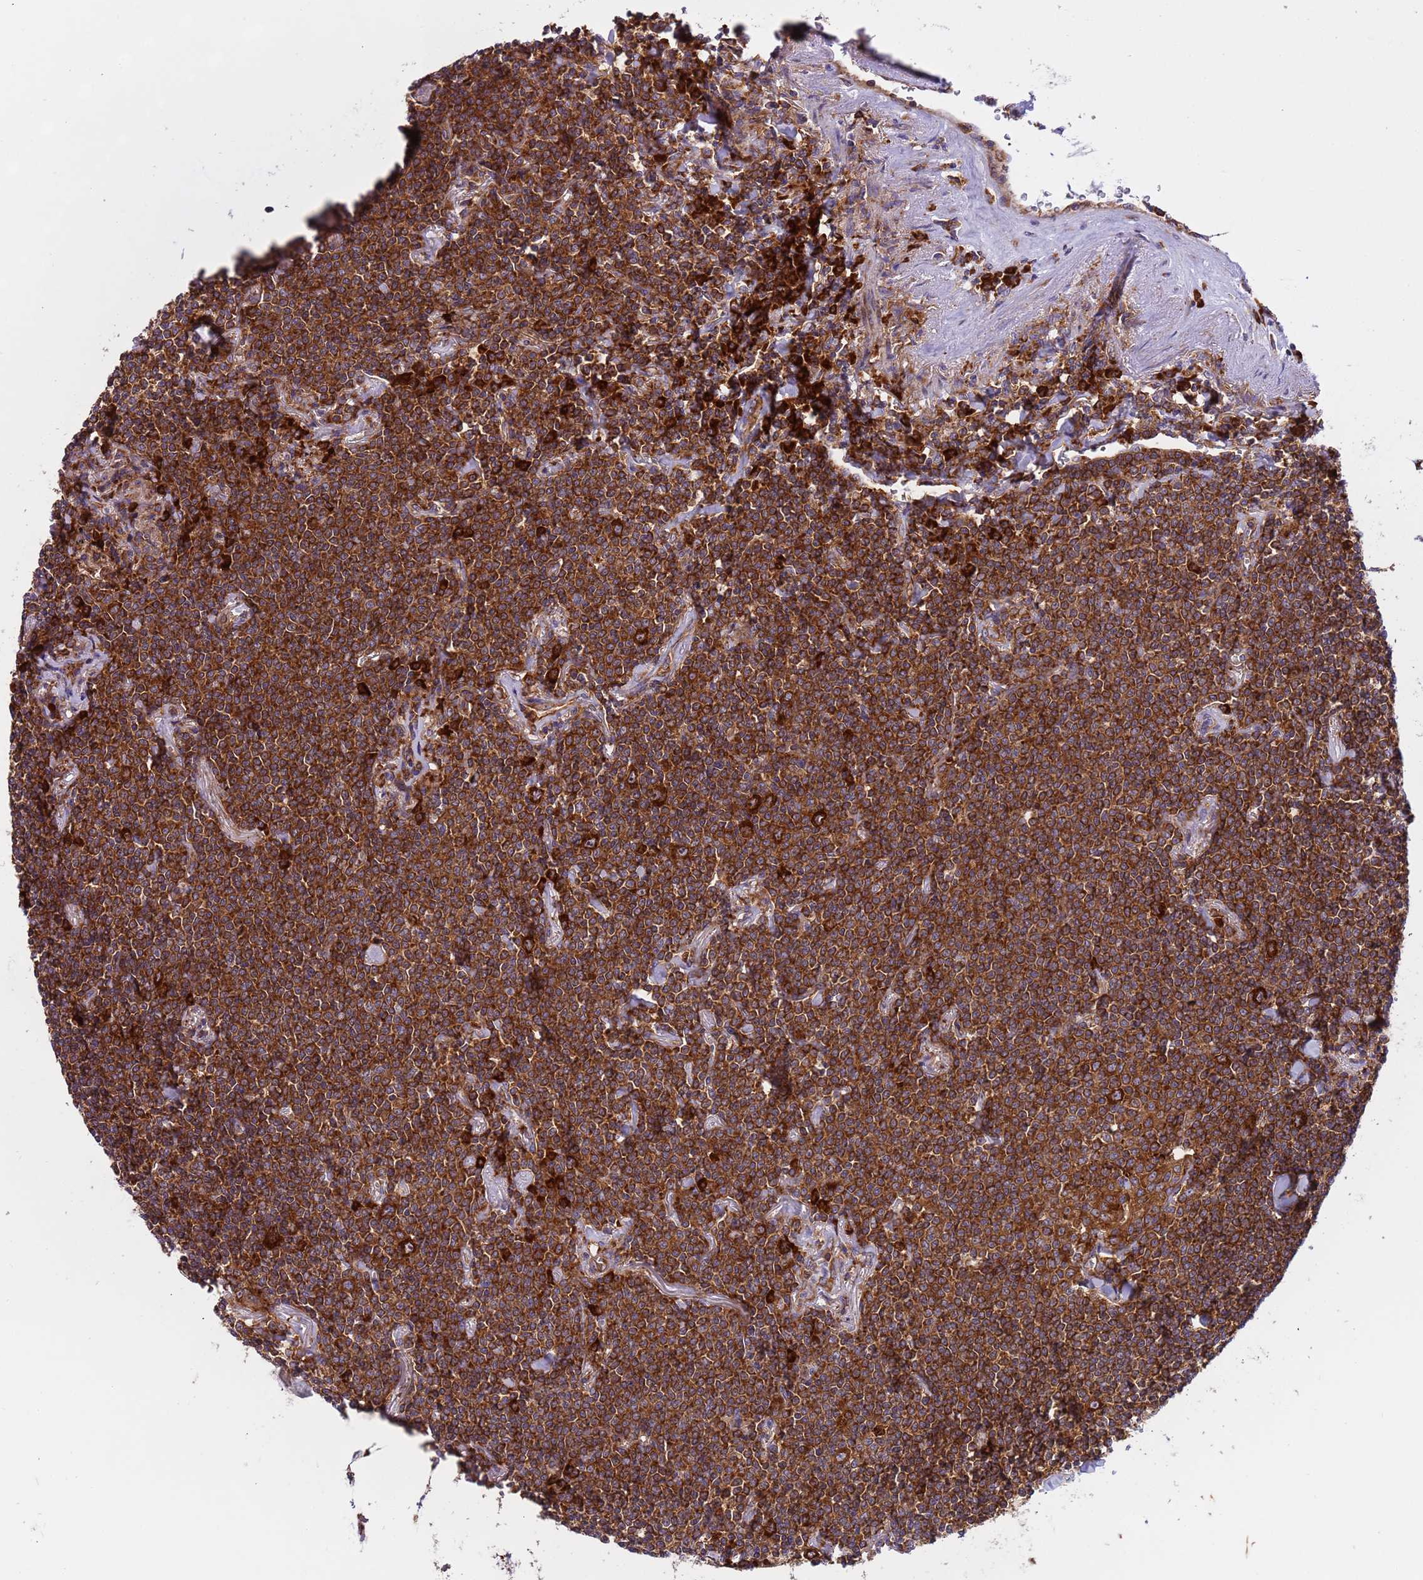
{"staining": {"intensity": "strong", "quantity": ">75%", "location": "cytoplasmic/membranous"}, "tissue": "lymphoma", "cell_type": "Tumor cells", "image_type": "cancer", "snomed": [{"axis": "morphology", "description": "Malignant lymphoma, non-Hodgkin's type, Low grade"}, {"axis": "topography", "description": "Lung"}], "caption": "A high-resolution micrograph shows immunohistochemistry staining of lymphoma, which demonstrates strong cytoplasmic/membranous staining in about >75% of tumor cells.", "gene": "RPL36", "patient": {"sex": "female", "age": 71}}